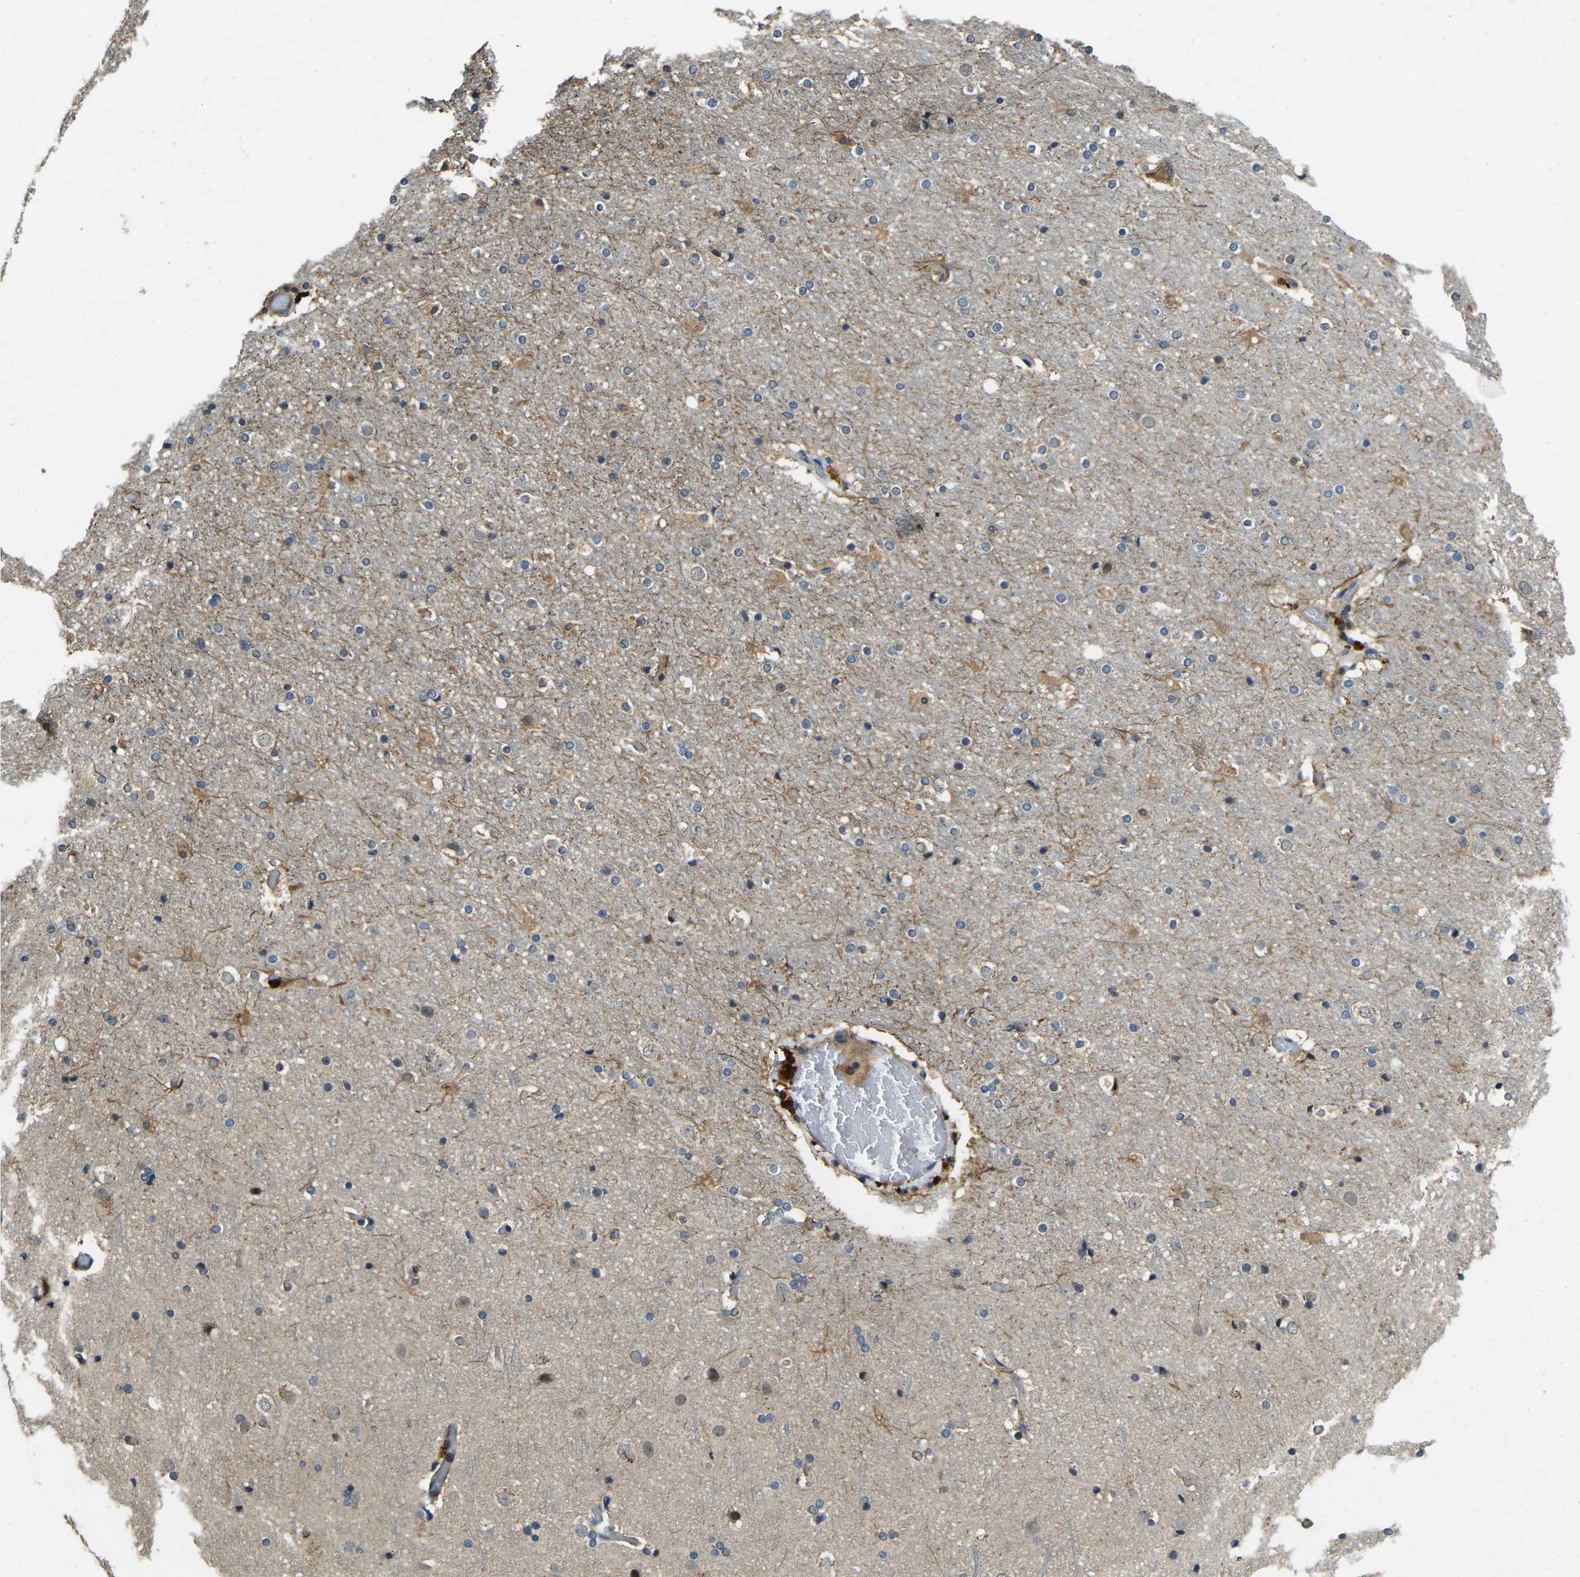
{"staining": {"intensity": "weak", "quantity": "25%-75%", "location": "cytoplasmic/membranous"}, "tissue": "cerebral cortex", "cell_type": "Endothelial cells", "image_type": "normal", "snomed": [{"axis": "morphology", "description": "Normal tissue, NOS"}, {"axis": "topography", "description": "Cerebral cortex"}], "caption": "Protein staining of normal cerebral cortex shows weak cytoplasmic/membranous positivity in about 25%-75% of endothelial cells.", "gene": "ATP8B1", "patient": {"sex": "male", "age": 57}}